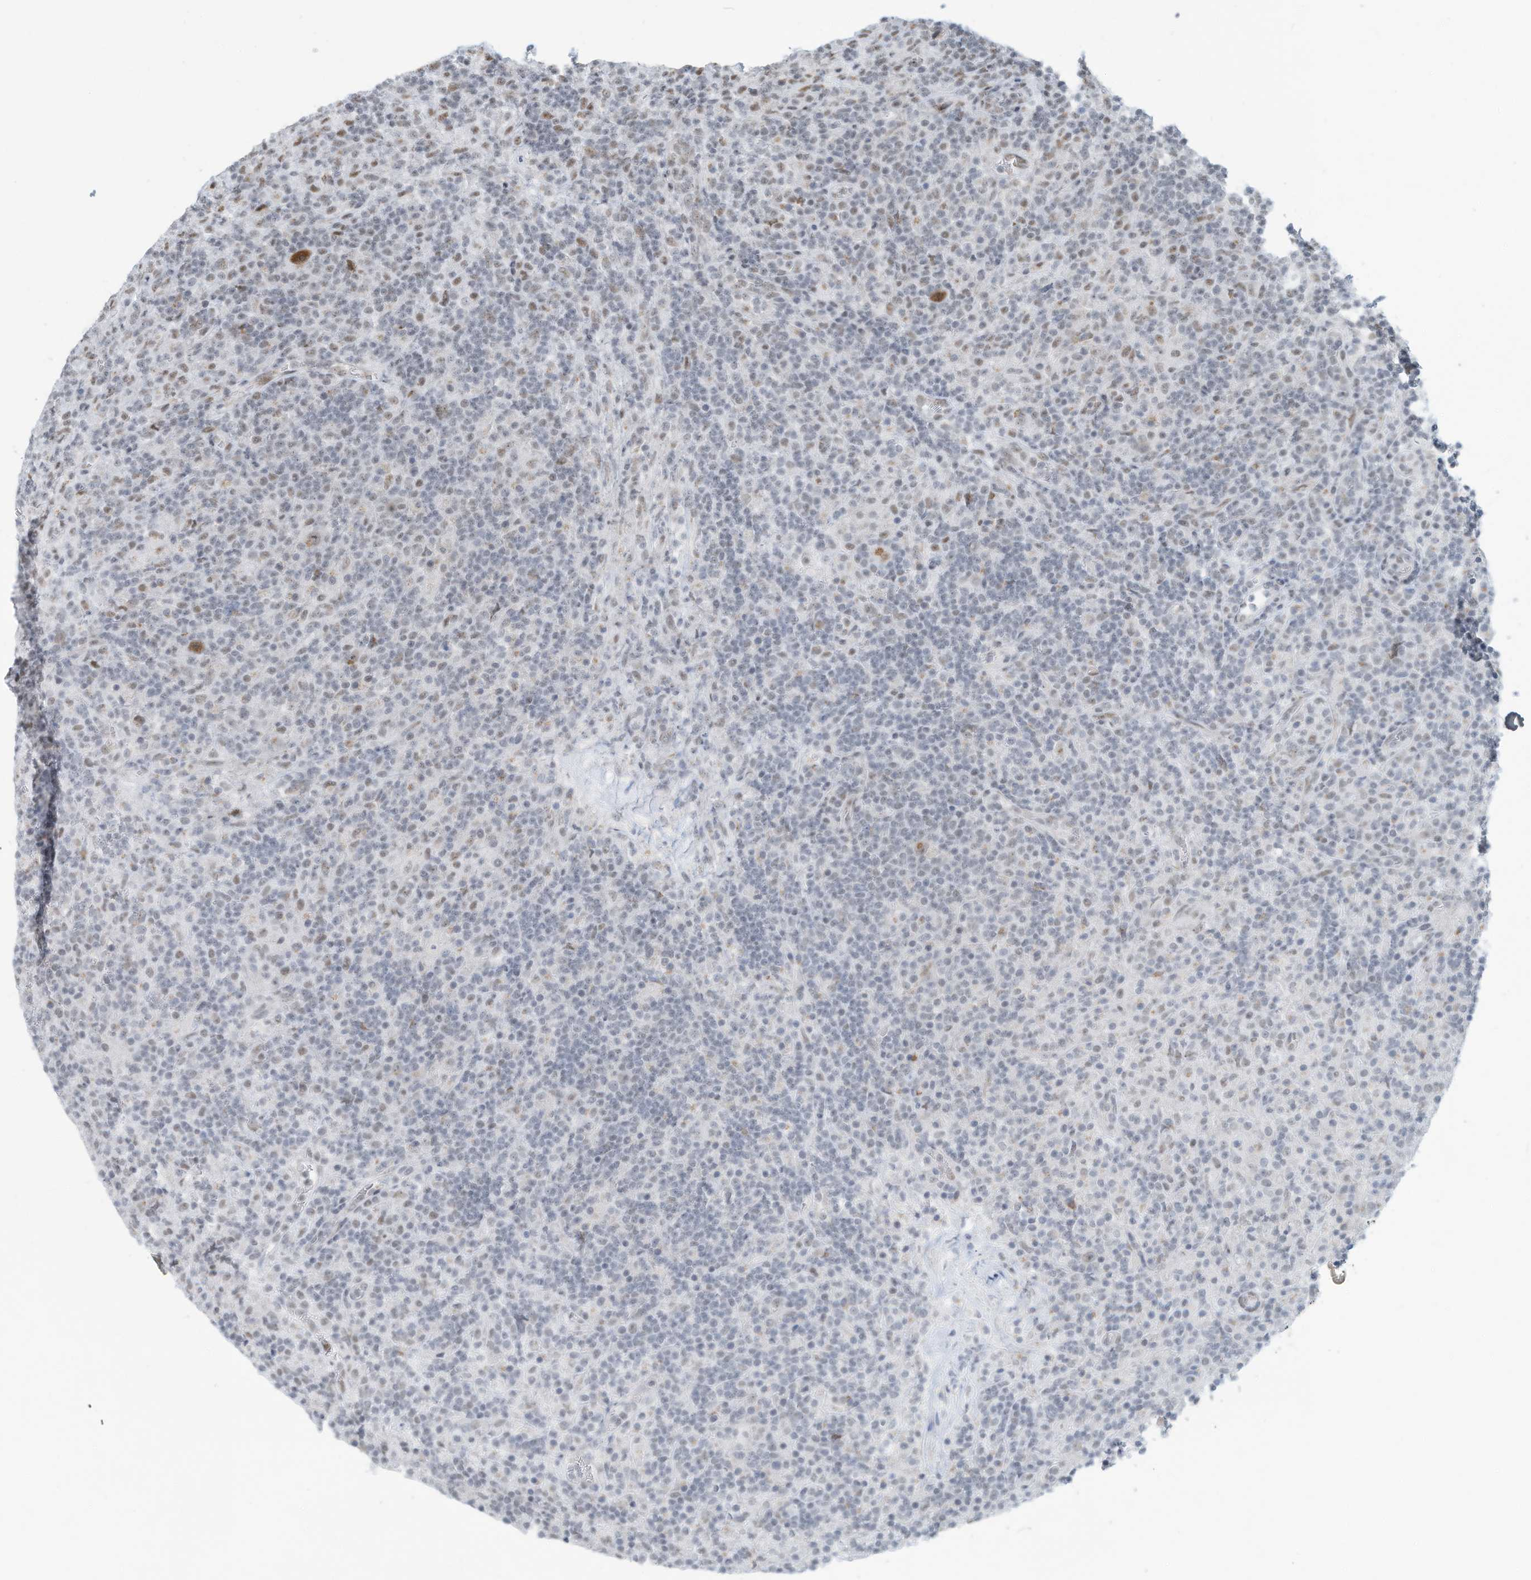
{"staining": {"intensity": "moderate", "quantity": ">75%", "location": "nuclear"}, "tissue": "lymphoma", "cell_type": "Tumor cells", "image_type": "cancer", "snomed": [{"axis": "morphology", "description": "Hodgkin's disease, NOS"}, {"axis": "topography", "description": "Lymph node"}], "caption": "Tumor cells show moderate nuclear staining in about >75% of cells in Hodgkin's disease.", "gene": "SARNP", "patient": {"sex": "male", "age": 70}}